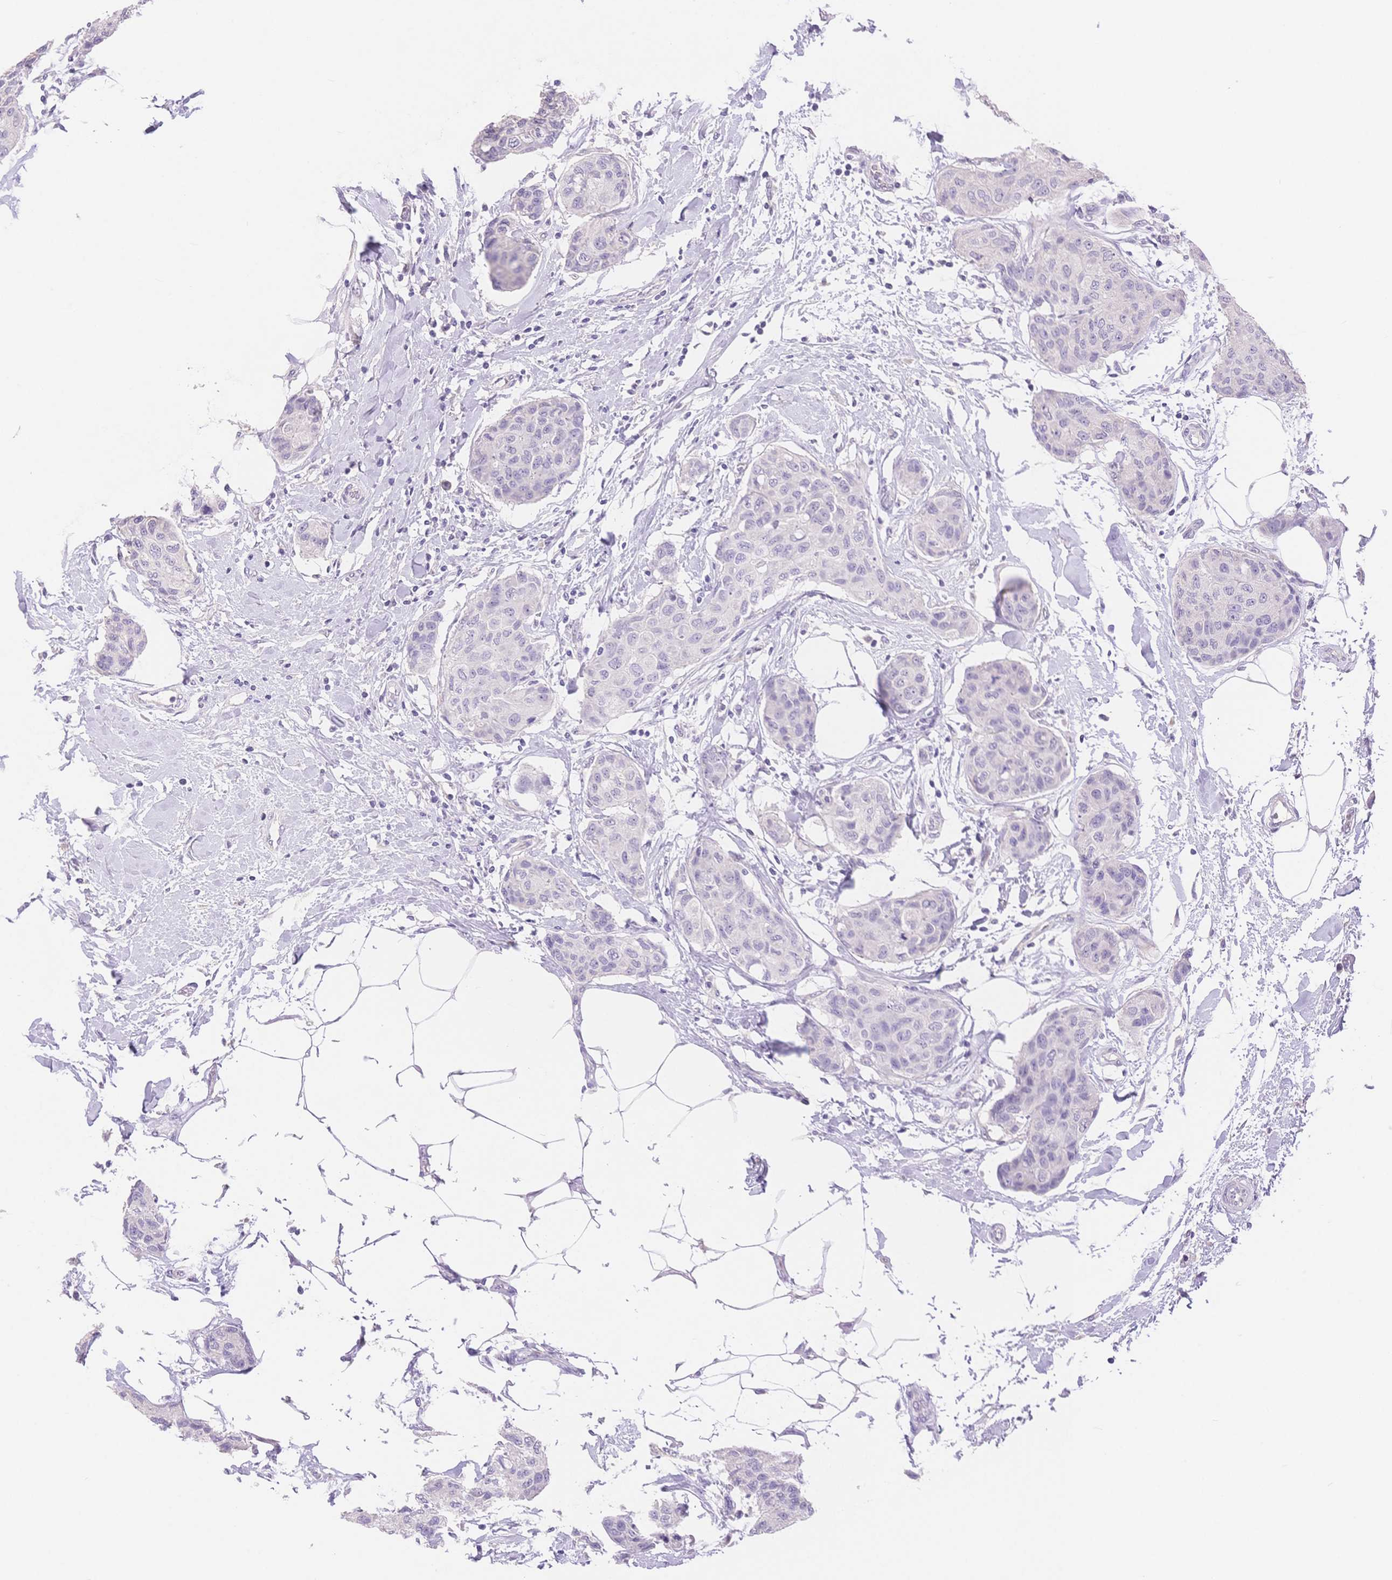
{"staining": {"intensity": "negative", "quantity": "none", "location": "none"}, "tissue": "breast cancer", "cell_type": "Tumor cells", "image_type": "cancer", "snomed": [{"axis": "morphology", "description": "Duct carcinoma"}, {"axis": "topography", "description": "Breast"}], "caption": "This is an immunohistochemistry (IHC) image of breast cancer (invasive ductal carcinoma). There is no expression in tumor cells.", "gene": "MYOM1", "patient": {"sex": "female", "age": 80}}